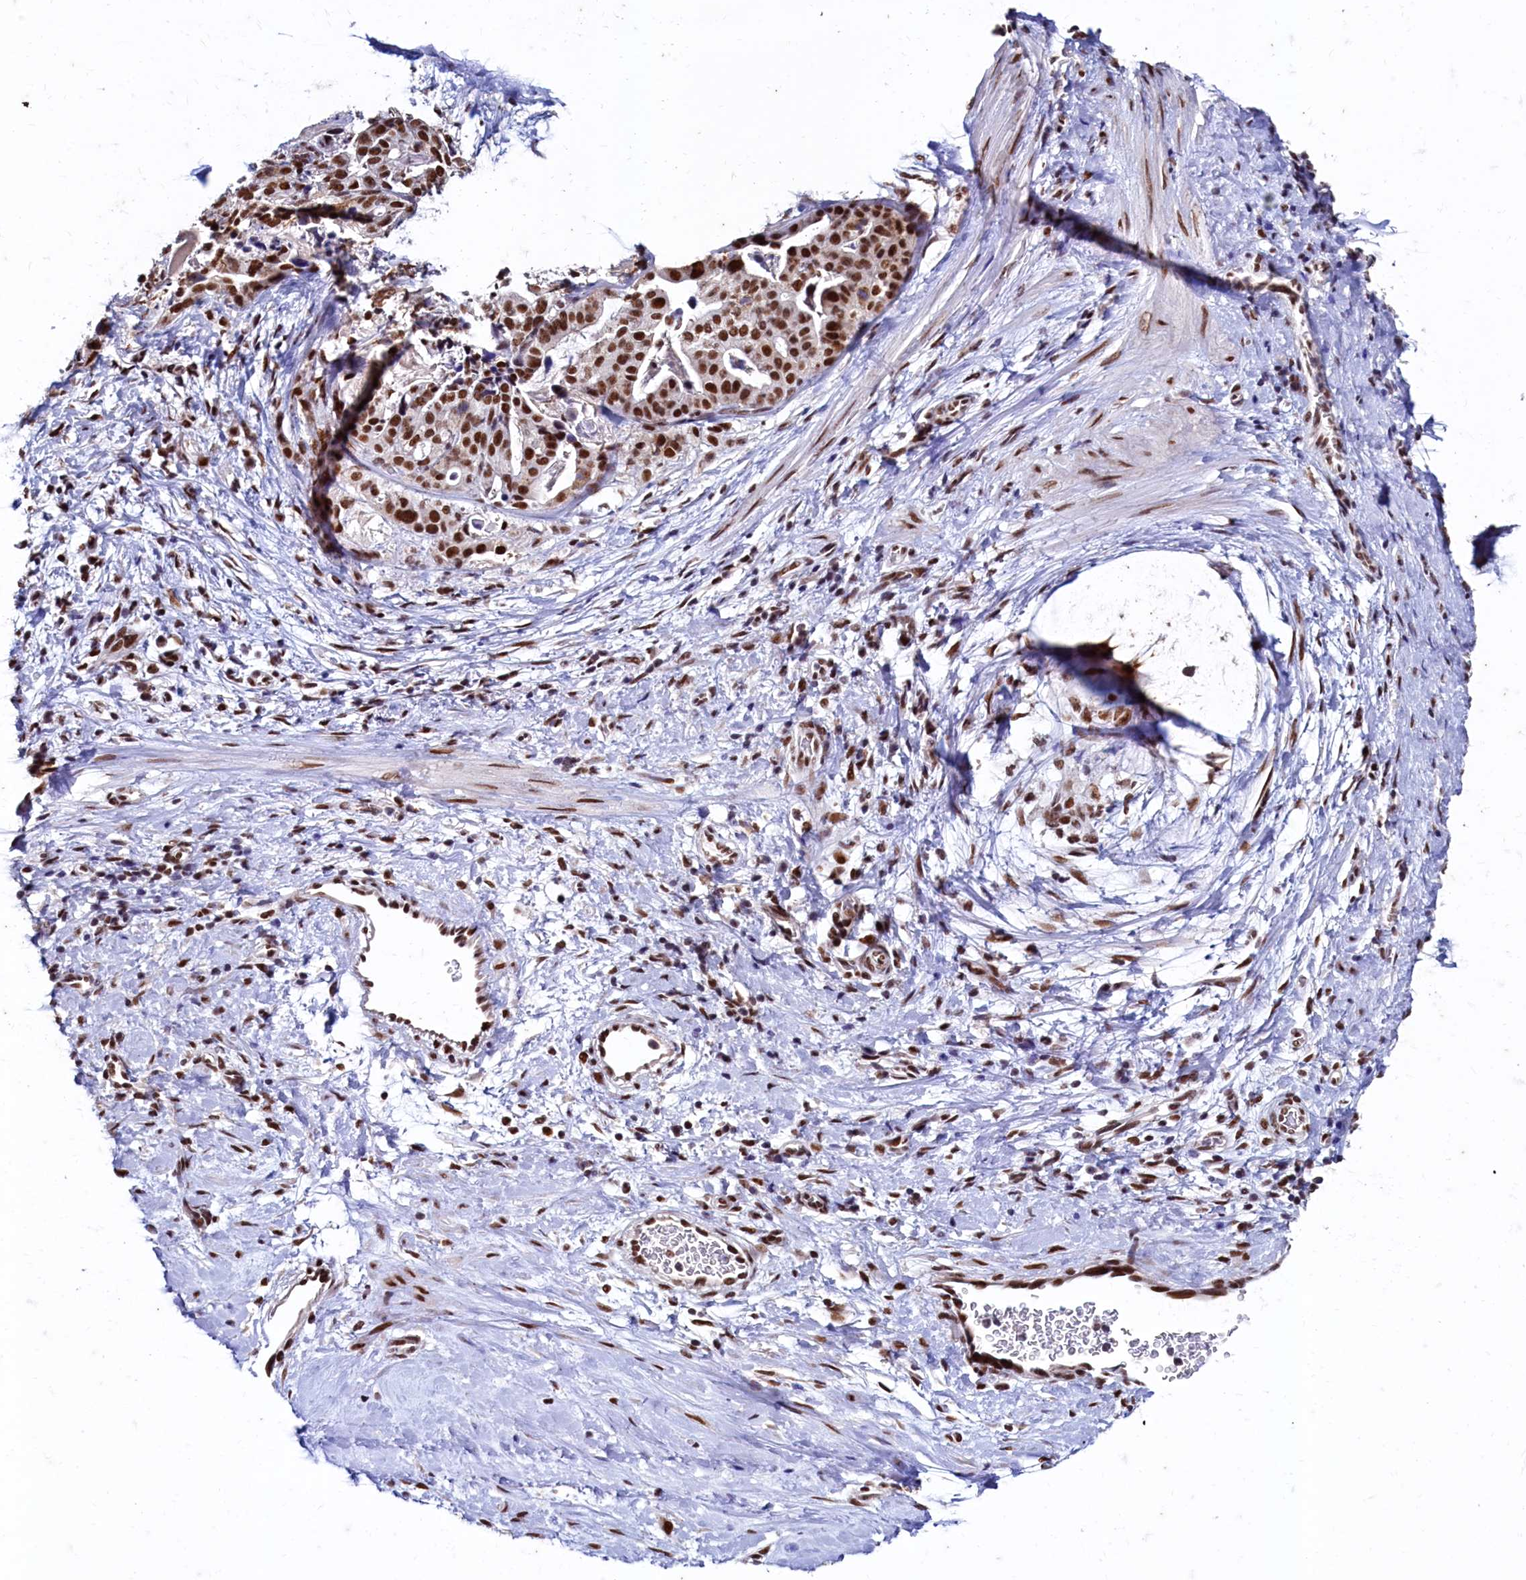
{"staining": {"intensity": "strong", "quantity": ">75%", "location": "nuclear"}, "tissue": "stomach cancer", "cell_type": "Tumor cells", "image_type": "cancer", "snomed": [{"axis": "morphology", "description": "Adenocarcinoma, NOS"}, {"axis": "topography", "description": "Stomach"}], "caption": "Strong nuclear positivity for a protein is identified in about >75% of tumor cells of stomach cancer using immunohistochemistry (IHC).", "gene": "CPSF7", "patient": {"sex": "male", "age": 48}}